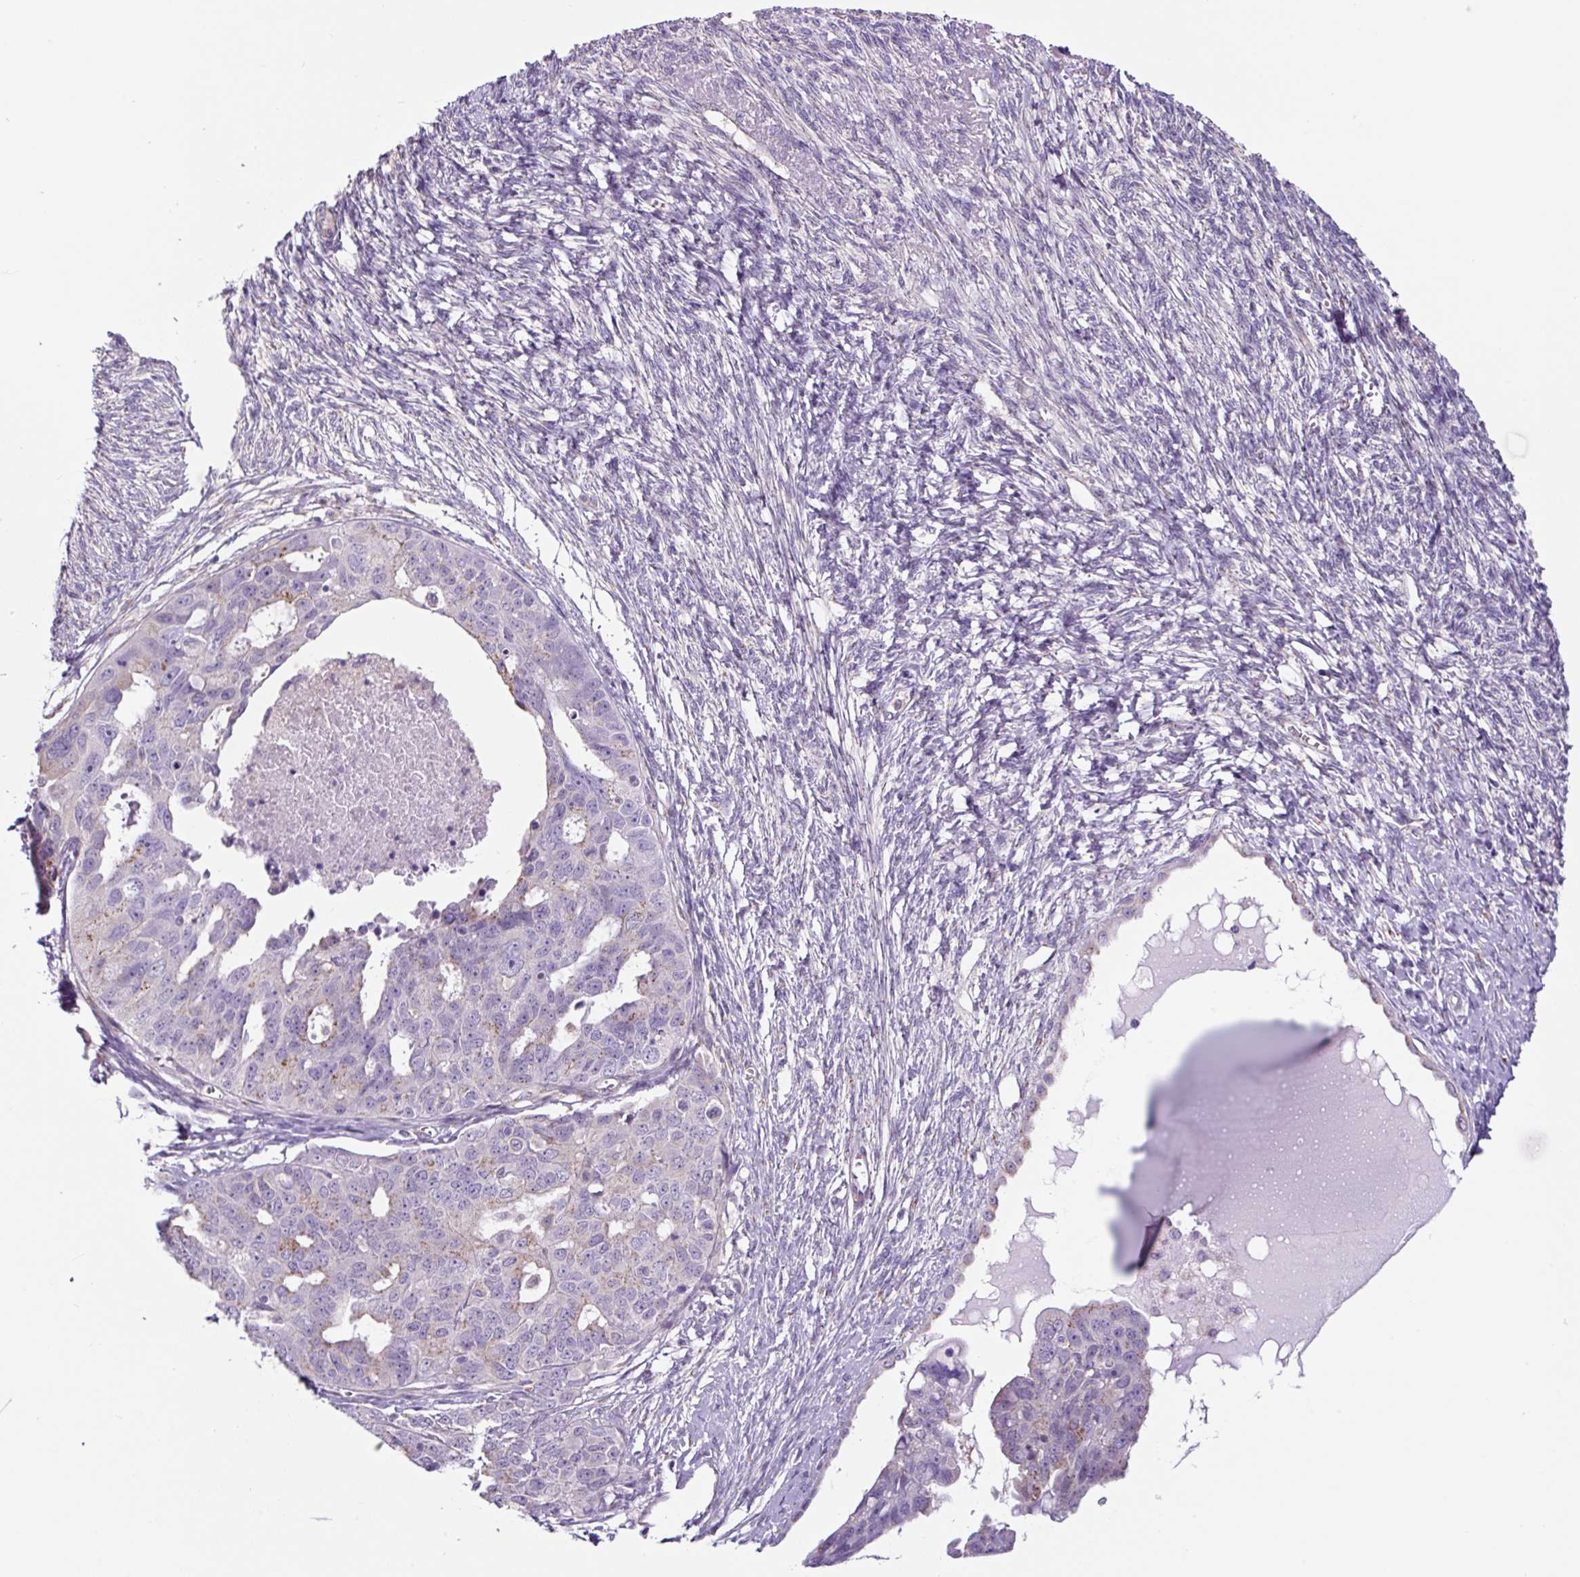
{"staining": {"intensity": "weak", "quantity": "<25%", "location": "cytoplasmic/membranous"}, "tissue": "ovarian cancer", "cell_type": "Tumor cells", "image_type": "cancer", "snomed": [{"axis": "morphology", "description": "Carcinoma, endometroid"}, {"axis": "topography", "description": "Ovary"}], "caption": "Ovarian cancer (endometroid carcinoma) was stained to show a protein in brown. There is no significant staining in tumor cells.", "gene": "GORASP1", "patient": {"sex": "female", "age": 70}}